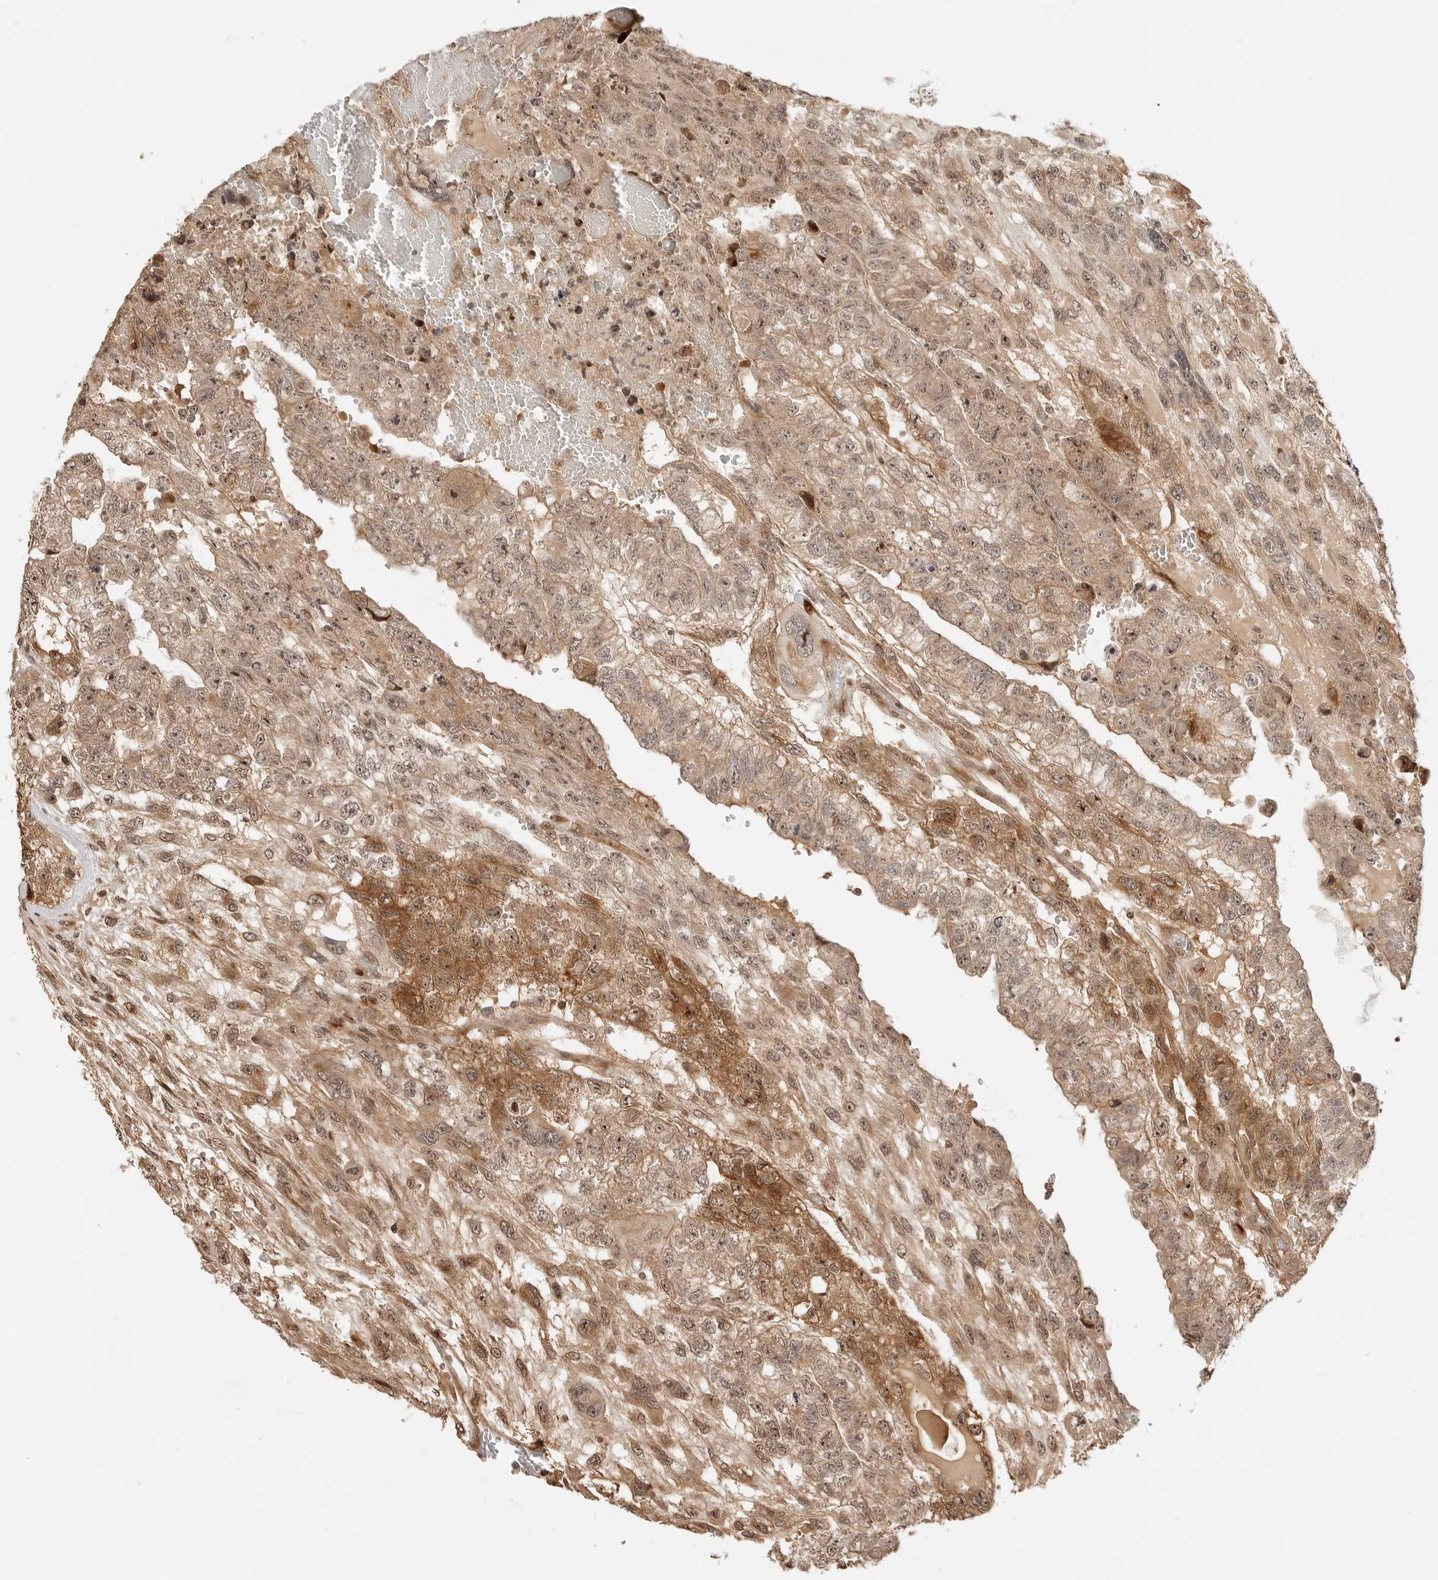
{"staining": {"intensity": "moderate", "quantity": ">75%", "location": "cytoplasmic/membranous,nuclear"}, "tissue": "testis cancer", "cell_type": "Tumor cells", "image_type": "cancer", "snomed": [{"axis": "morphology", "description": "Carcinoma, Embryonal, NOS"}, {"axis": "topography", "description": "Testis"}], "caption": "Brown immunohistochemical staining in testis embryonal carcinoma exhibits moderate cytoplasmic/membranous and nuclear positivity in approximately >75% of tumor cells. (DAB IHC with brightfield microscopy, high magnification).", "gene": "GEM", "patient": {"sex": "male", "age": 36}}